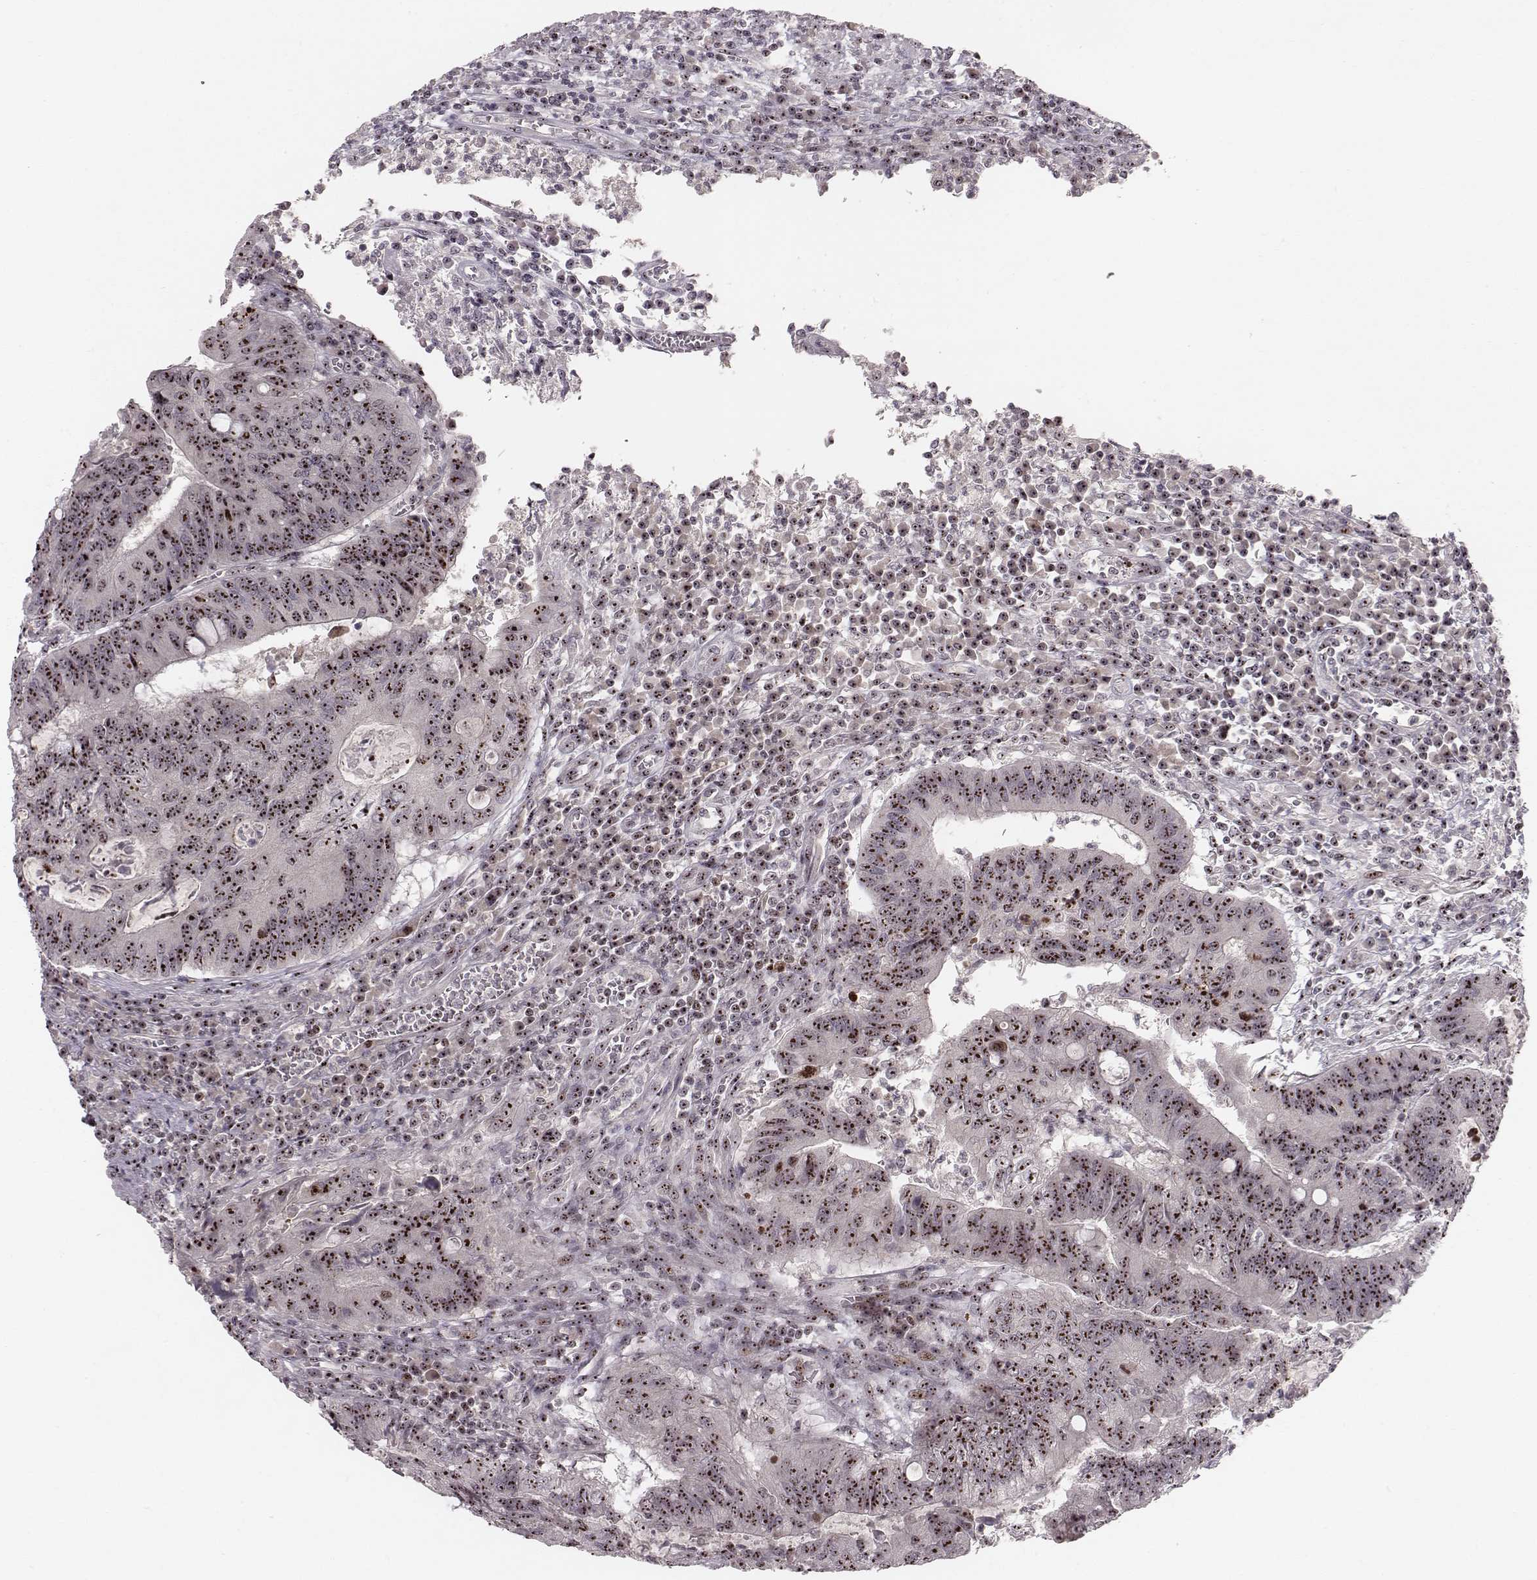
{"staining": {"intensity": "moderate", "quantity": ">75%", "location": "nuclear"}, "tissue": "colorectal cancer", "cell_type": "Tumor cells", "image_type": "cancer", "snomed": [{"axis": "morphology", "description": "Adenocarcinoma, NOS"}, {"axis": "topography", "description": "Colon"}], "caption": "The histopathology image shows immunohistochemical staining of colorectal cancer. There is moderate nuclear expression is seen in approximately >75% of tumor cells. (Brightfield microscopy of DAB IHC at high magnification).", "gene": "NOP56", "patient": {"sex": "male", "age": 67}}